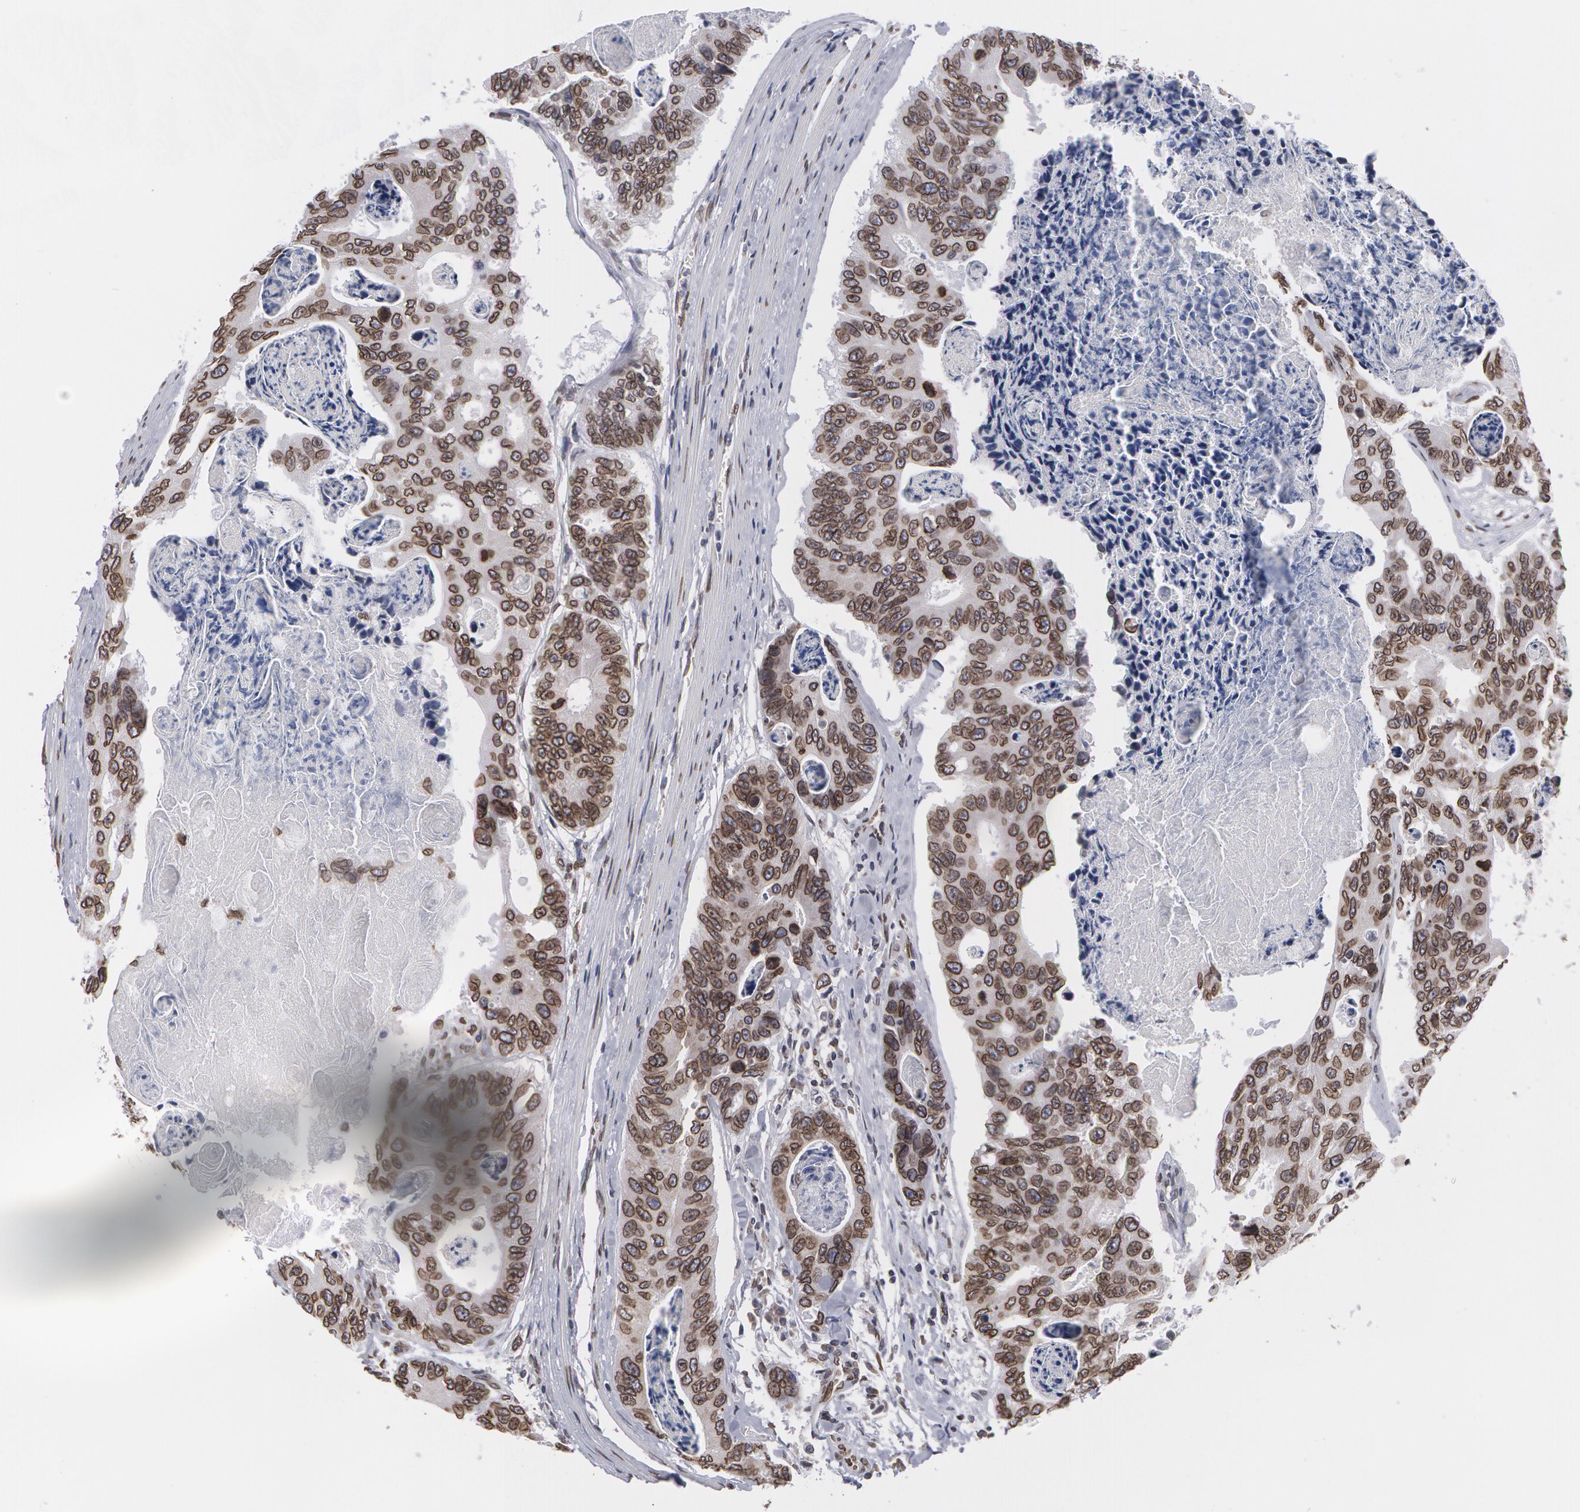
{"staining": {"intensity": "moderate", "quantity": ">75%", "location": "nuclear"}, "tissue": "colorectal cancer", "cell_type": "Tumor cells", "image_type": "cancer", "snomed": [{"axis": "morphology", "description": "Adenocarcinoma, NOS"}, {"axis": "topography", "description": "Colon"}], "caption": "DAB immunohistochemical staining of human colorectal adenocarcinoma shows moderate nuclear protein staining in about >75% of tumor cells.", "gene": "EMD", "patient": {"sex": "female", "age": 86}}